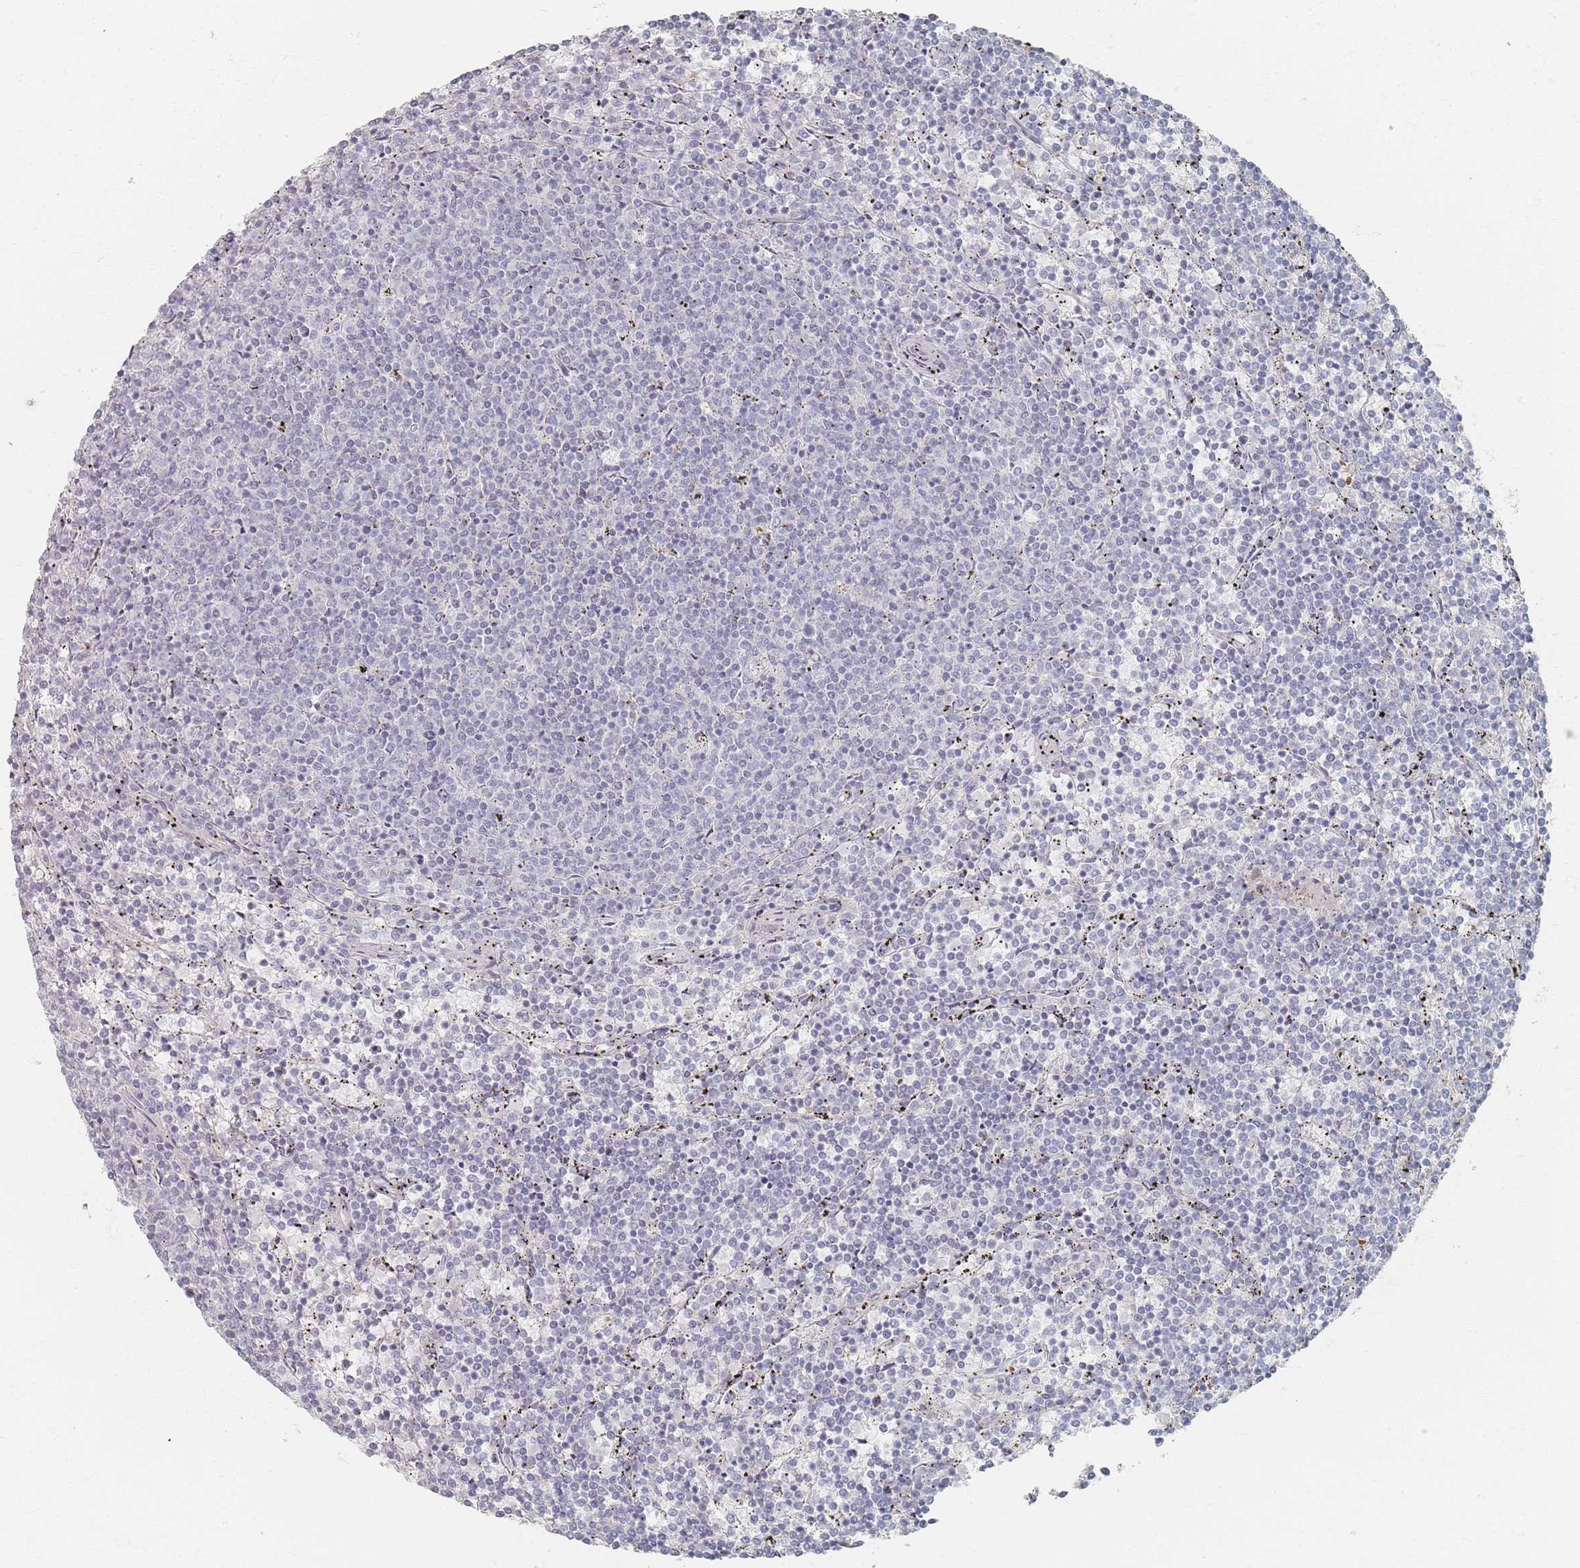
{"staining": {"intensity": "negative", "quantity": "none", "location": "none"}, "tissue": "lymphoma", "cell_type": "Tumor cells", "image_type": "cancer", "snomed": [{"axis": "morphology", "description": "Malignant lymphoma, non-Hodgkin's type, Low grade"}, {"axis": "topography", "description": "Spleen"}], "caption": "IHC histopathology image of neoplastic tissue: human malignant lymphoma, non-Hodgkin's type (low-grade) stained with DAB (3,3'-diaminobenzidine) demonstrates no significant protein expression in tumor cells.", "gene": "SLC2A11", "patient": {"sex": "female", "age": 50}}